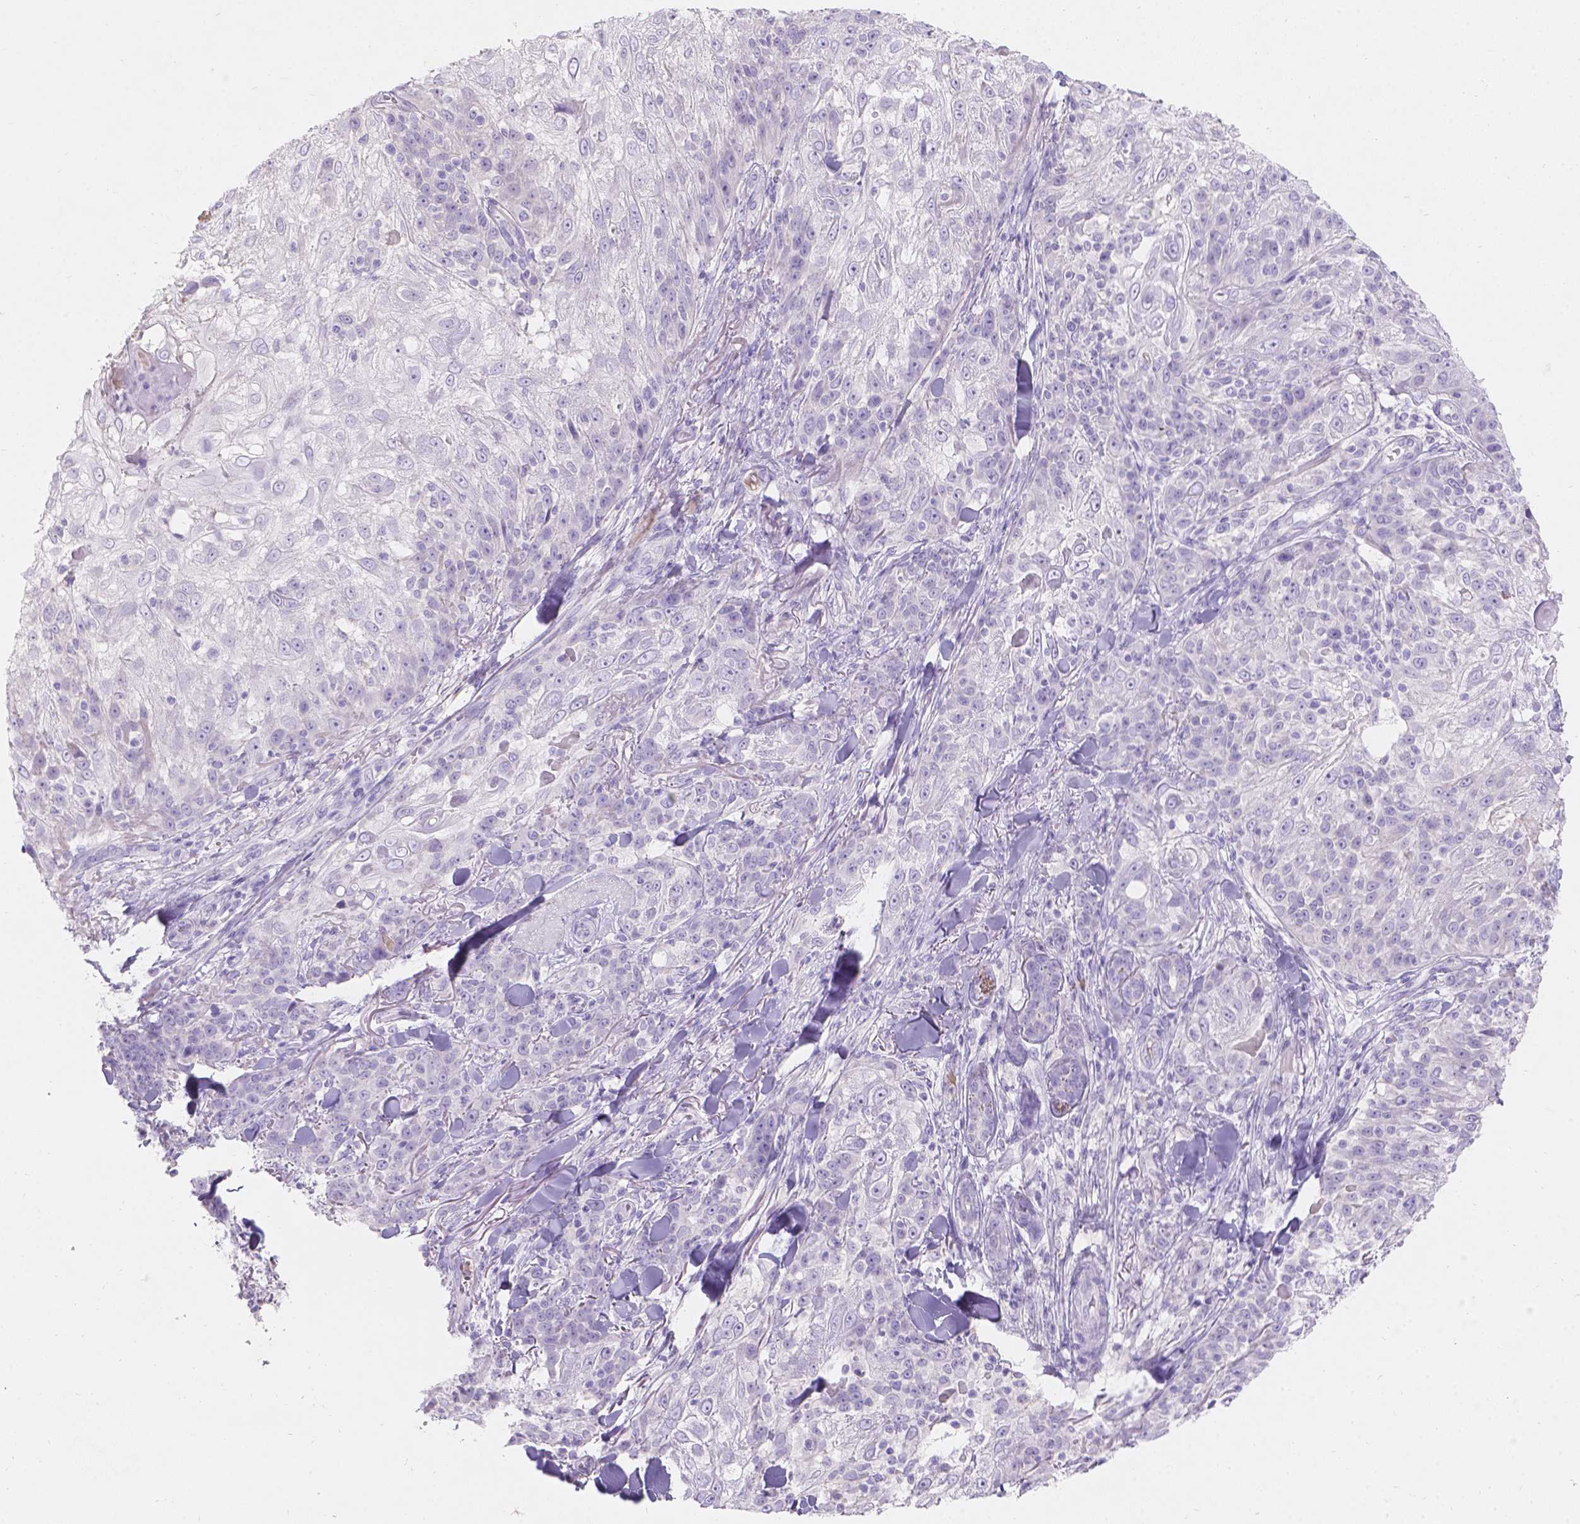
{"staining": {"intensity": "negative", "quantity": "none", "location": "none"}, "tissue": "skin cancer", "cell_type": "Tumor cells", "image_type": "cancer", "snomed": [{"axis": "morphology", "description": "Normal tissue, NOS"}, {"axis": "morphology", "description": "Squamous cell carcinoma, NOS"}, {"axis": "topography", "description": "Skin"}], "caption": "Immunohistochemical staining of human skin cancer (squamous cell carcinoma) shows no significant expression in tumor cells.", "gene": "GAL3ST2", "patient": {"sex": "female", "age": 83}}